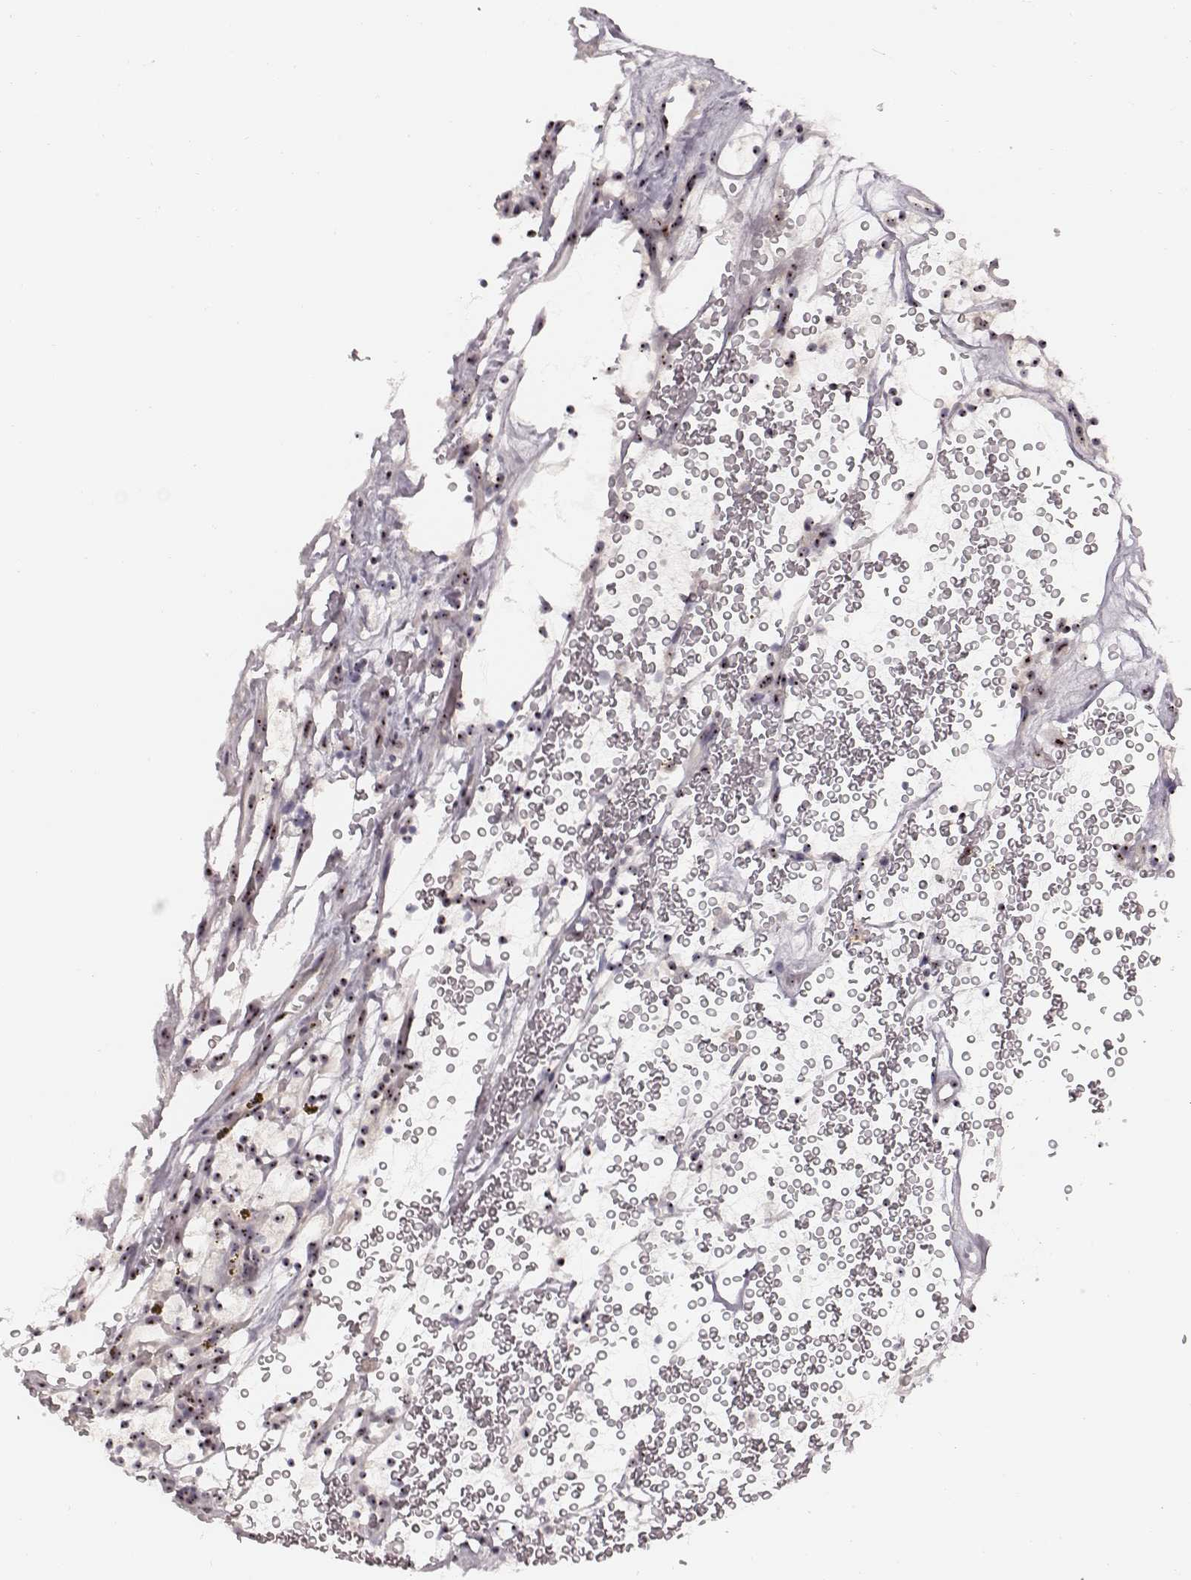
{"staining": {"intensity": "moderate", "quantity": ">75%", "location": "nuclear"}, "tissue": "renal cancer", "cell_type": "Tumor cells", "image_type": "cancer", "snomed": [{"axis": "morphology", "description": "Adenocarcinoma, NOS"}, {"axis": "topography", "description": "Kidney"}], "caption": "Immunohistochemistry histopathology image of human adenocarcinoma (renal) stained for a protein (brown), which demonstrates medium levels of moderate nuclear staining in approximately >75% of tumor cells.", "gene": "NOP56", "patient": {"sex": "female", "age": 64}}